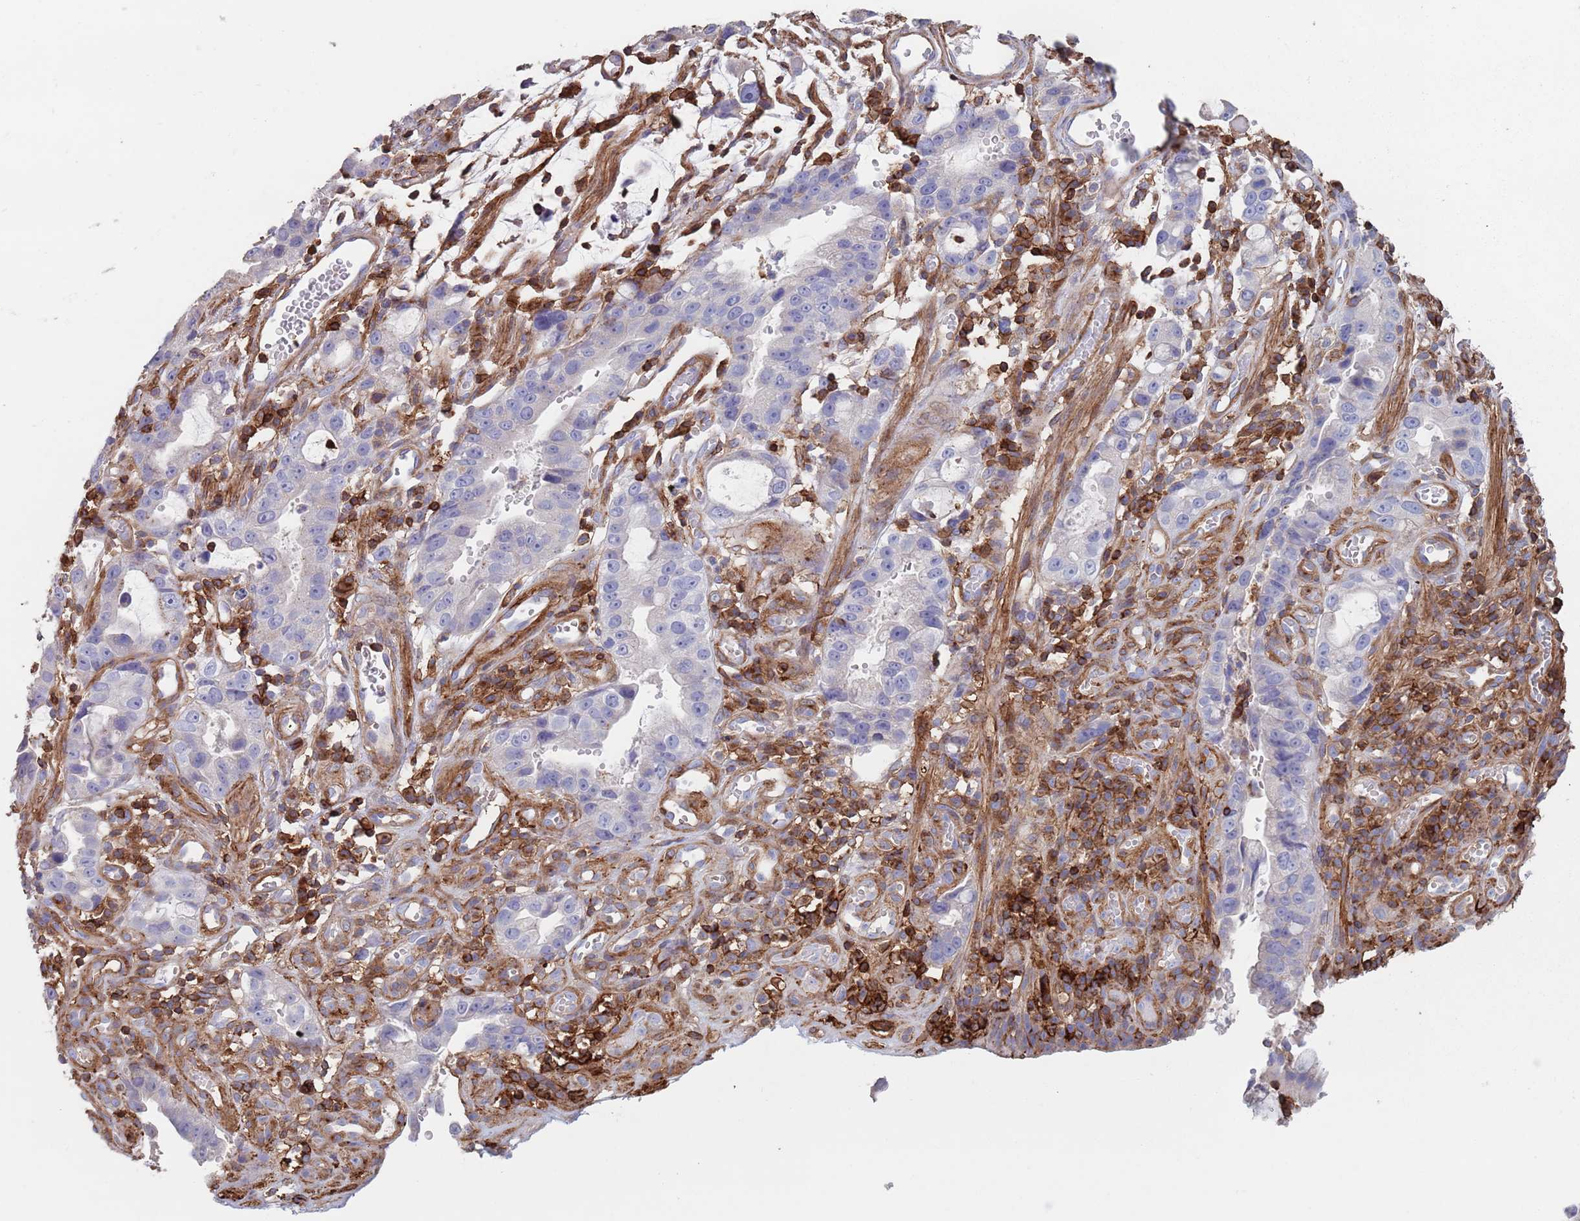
{"staining": {"intensity": "negative", "quantity": "none", "location": "none"}, "tissue": "stomach cancer", "cell_type": "Tumor cells", "image_type": "cancer", "snomed": [{"axis": "morphology", "description": "Adenocarcinoma, NOS"}, {"axis": "topography", "description": "Stomach"}], "caption": "An immunohistochemistry image of stomach cancer is shown. There is no staining in tumor cells of stomach cancer.", "gene": "RNF144A", "patient": {"sex": "male", "age": 55}}